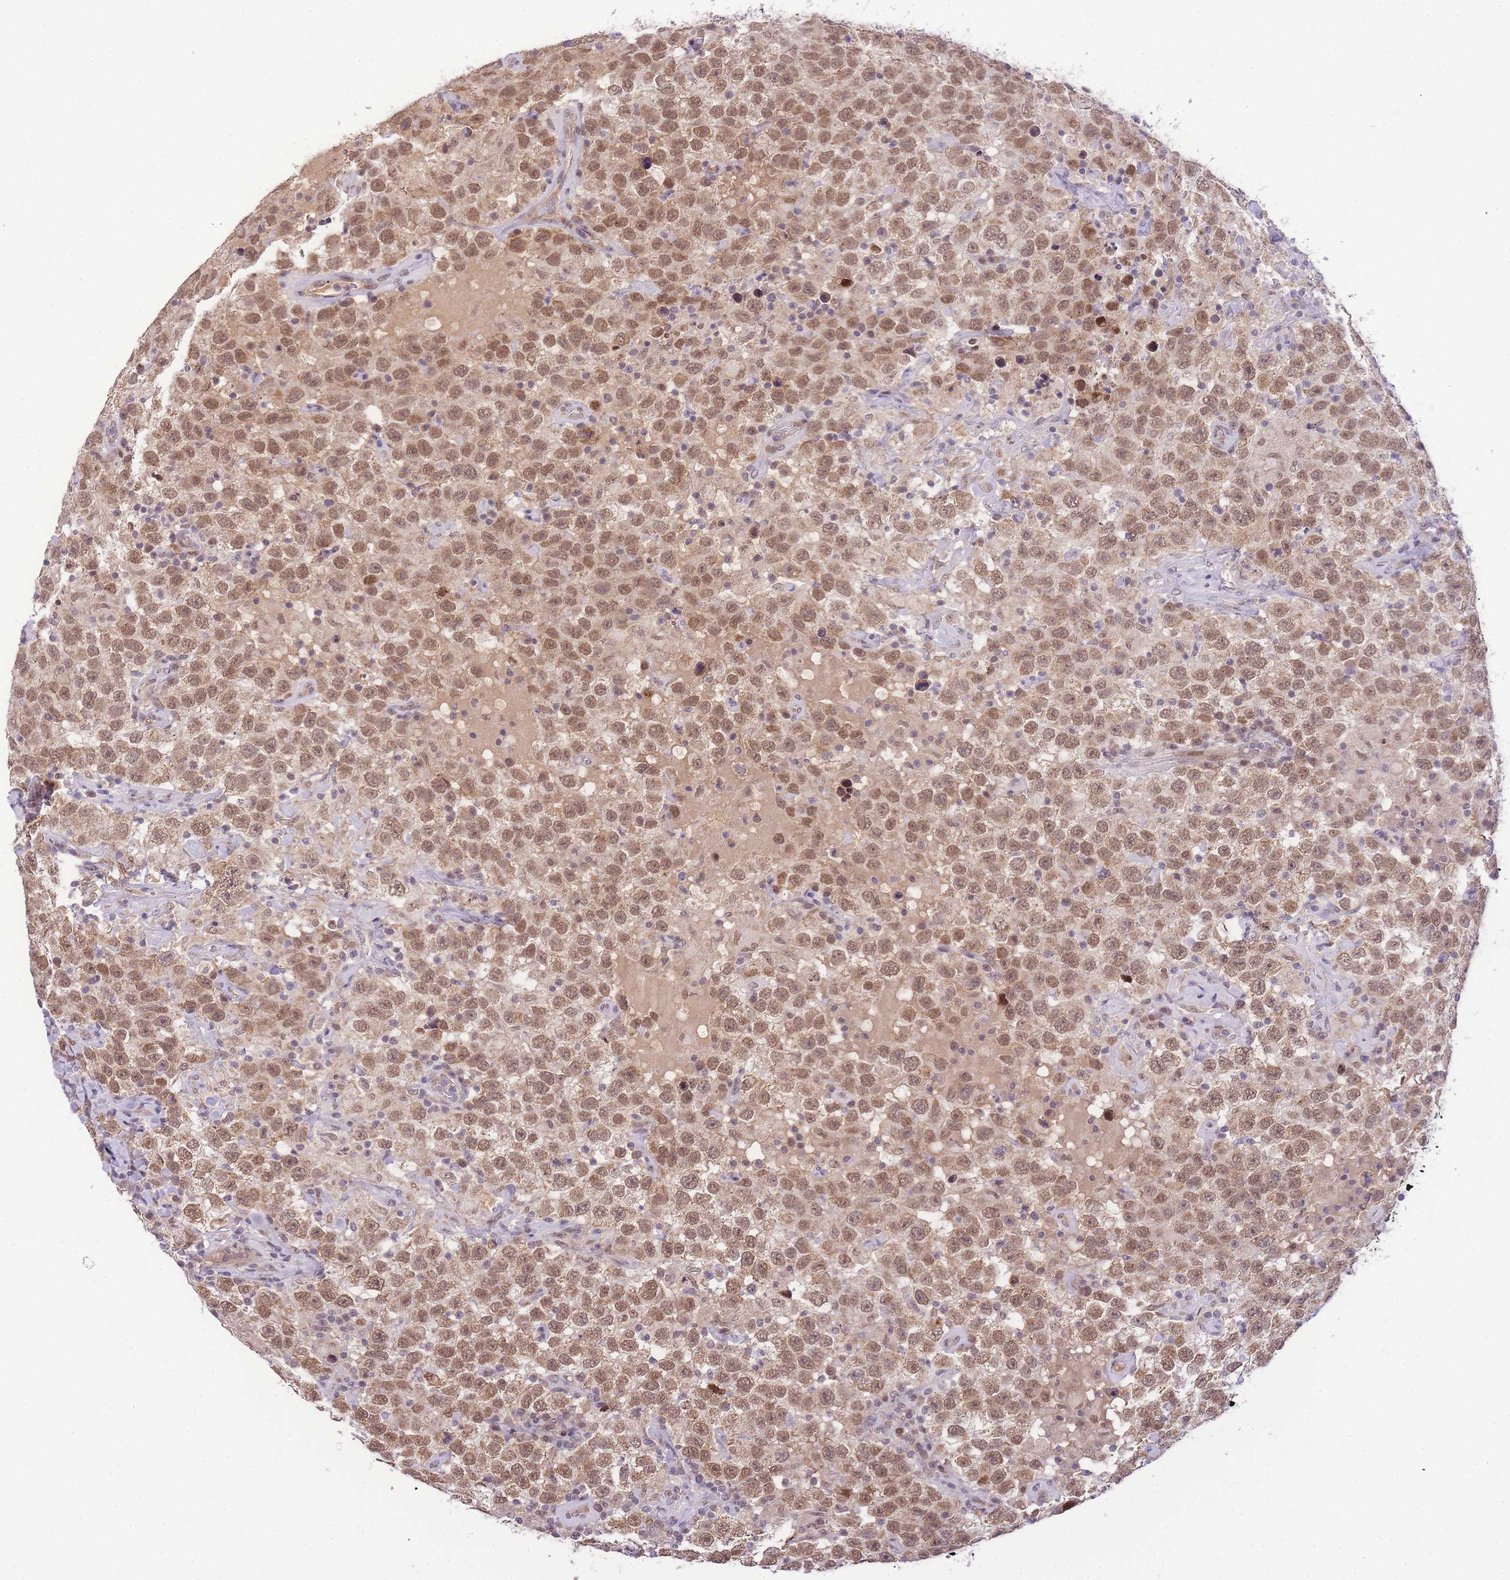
{"staining": {"intensity": "moderate", "quantity": ">75%", "location": "cytoplasmic/membranous,nuclear"}, "tissue": "testis cancer", "cell_type": "Tumor cells", "image_type": "cancer", "snomed": [{"axis": "morphology", "description": "Seminoma, NOS"}, {"axis": "topography", "description": "Testis"}], "caption": "Human testis cancer stained with a protein marker reveals moderate staining in tumor cells.", "gene": "PUS10", "patient": {"sex": "male", "age": 41}}